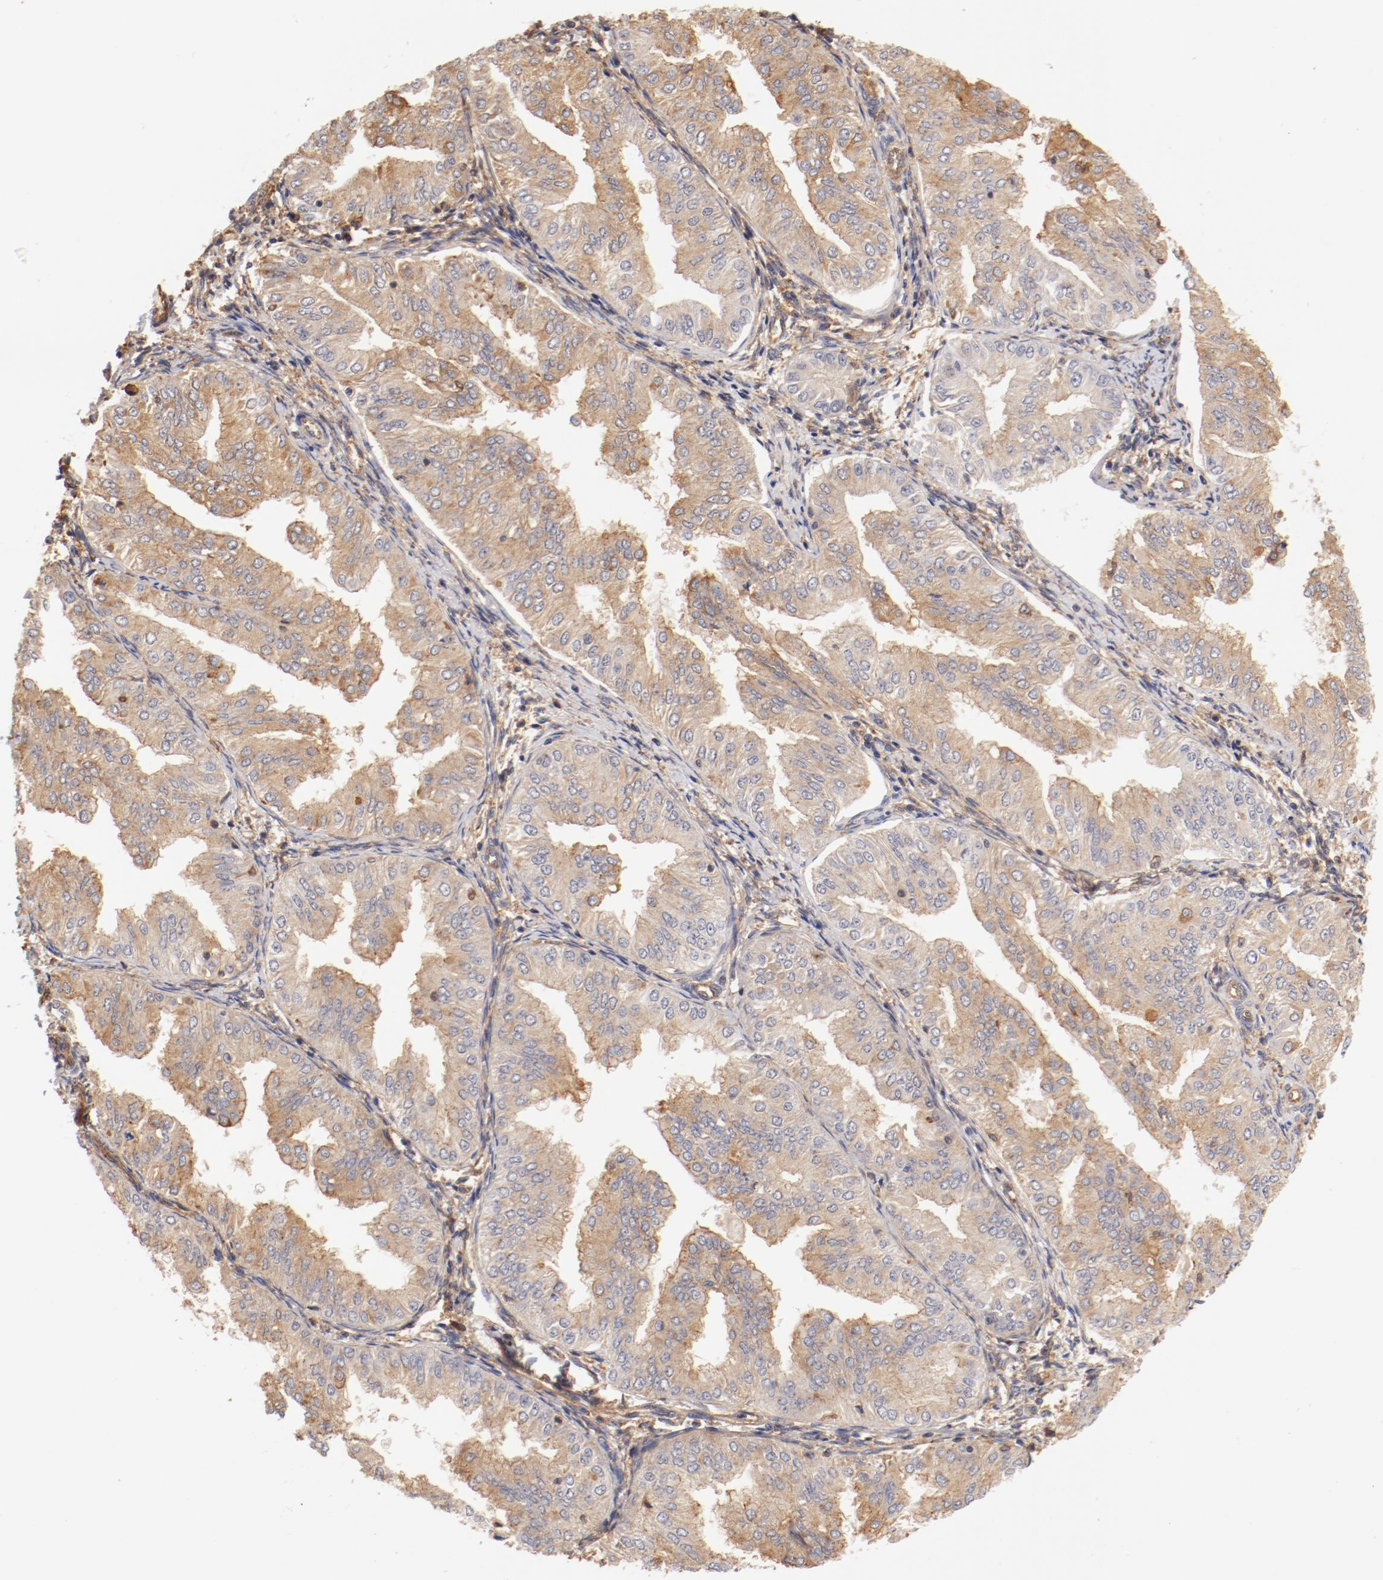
{"staining": {"intensity": "moderate", "quantity": ">75%", "location": "cytoplasmic/membranous"}, "tissue": "endometrial cancer", "cell_type": "Tumor cells", "image_type": "cancer", "snomed": [{"axis": "morphology", "description": "Adenocarcinoma, NOS"}, {"axis": "topography", "description": "Endometrium"}], "caption": "Endometrial adenocarcinoma was stained to show a protein in brown. There is medium levels of moderate cytoplasmic/membranous staining in about >75% of tumor cells.", "gene": "FCMR", "patient": {"sex": "female", "age": 53}}